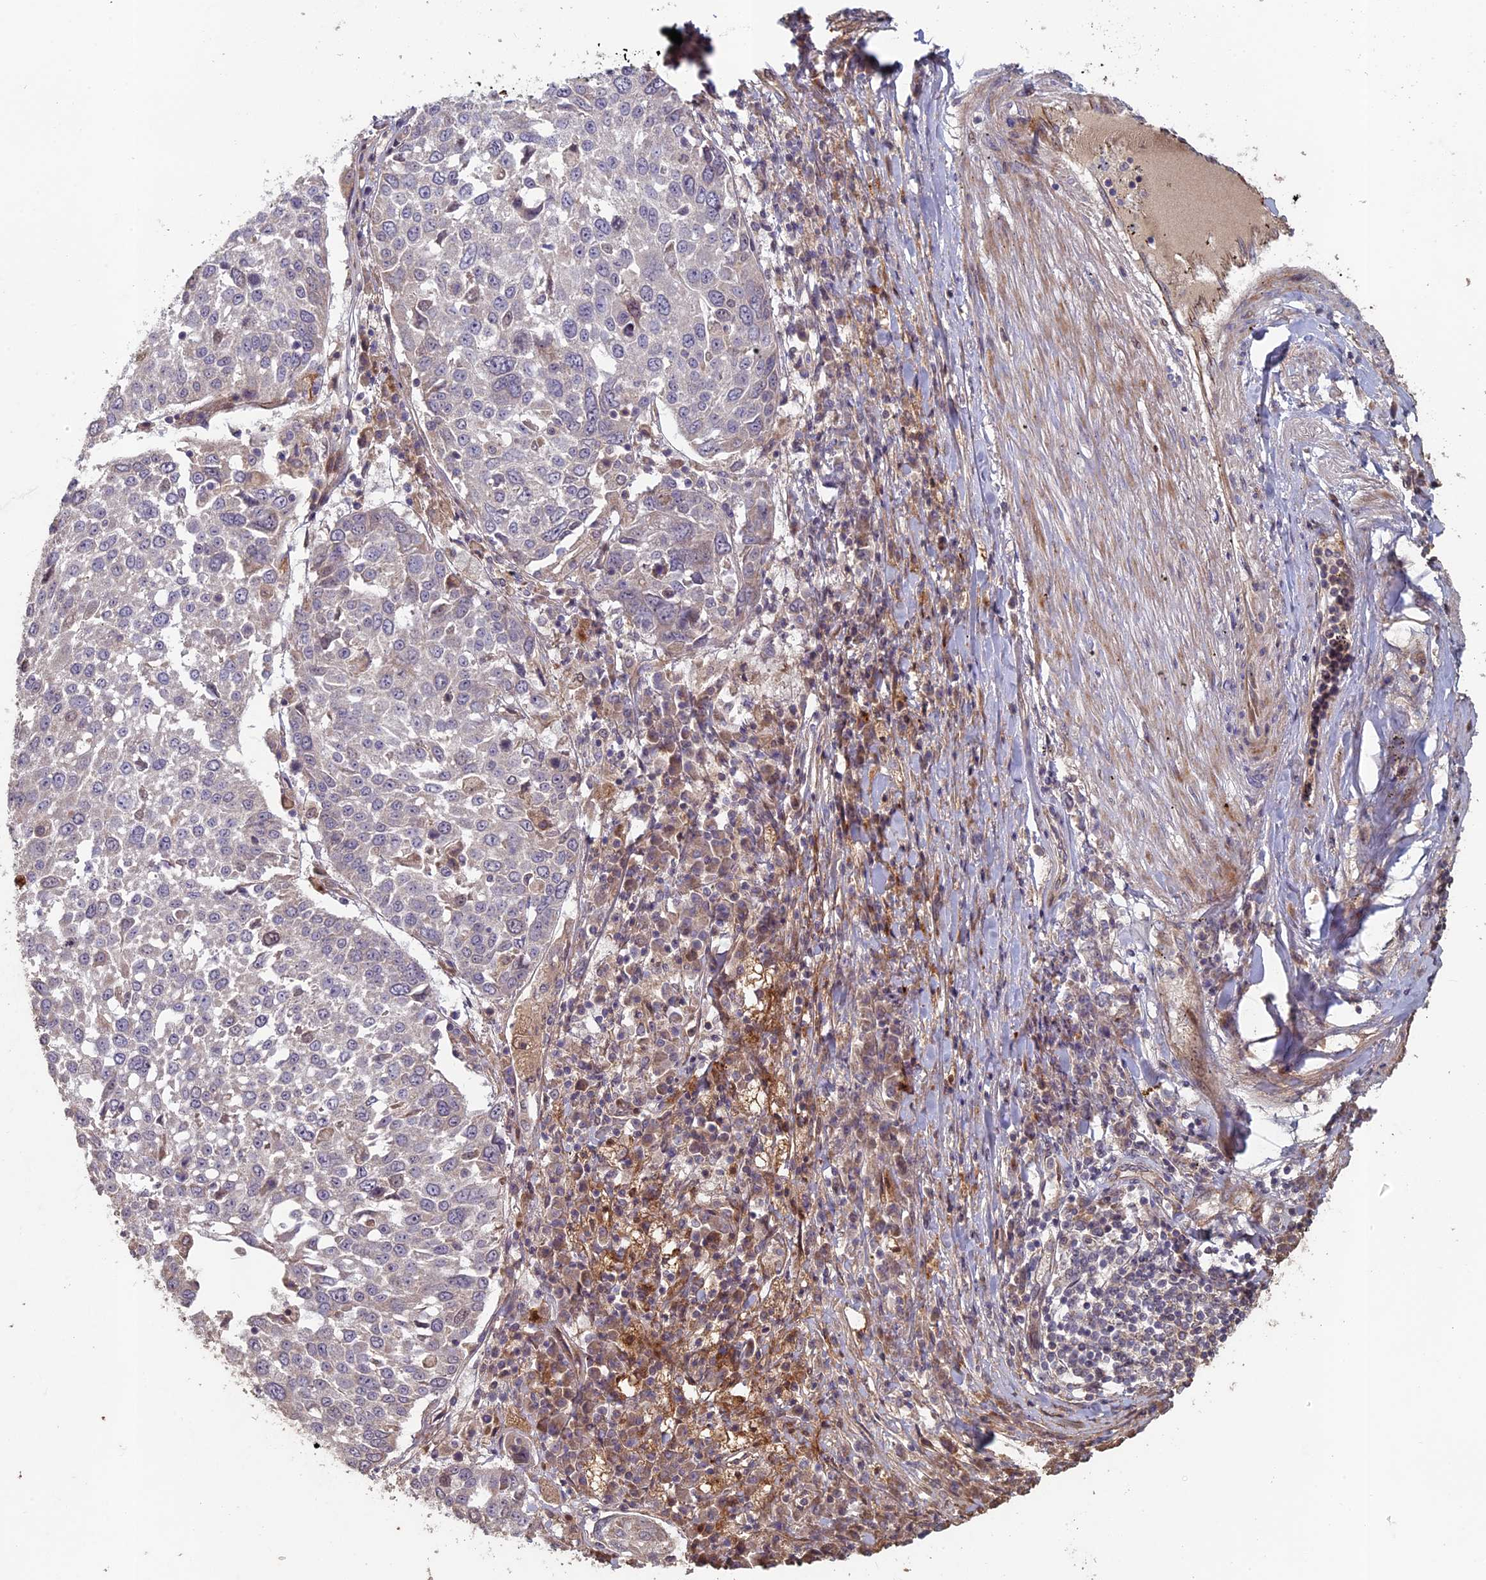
{"staining": {"intensity": "negative", "quantity": "none", "location": "none"}, "tissue": "lung cancer", "cell_type": "Tumor cells", "image_type": "cancer", "snomed": [{"axis": "morphology", "description": "Squamous cell carcinoma, NOS"}, {"axis": "topography", "description": "Lung"}], "caption": "Tumor cells are negative for protein expression in human lung squamous cell carcinoma. Nuclei are stained in blue.", "gene": "RCCD1", "patient": {"sex": "male", "age": 65}}